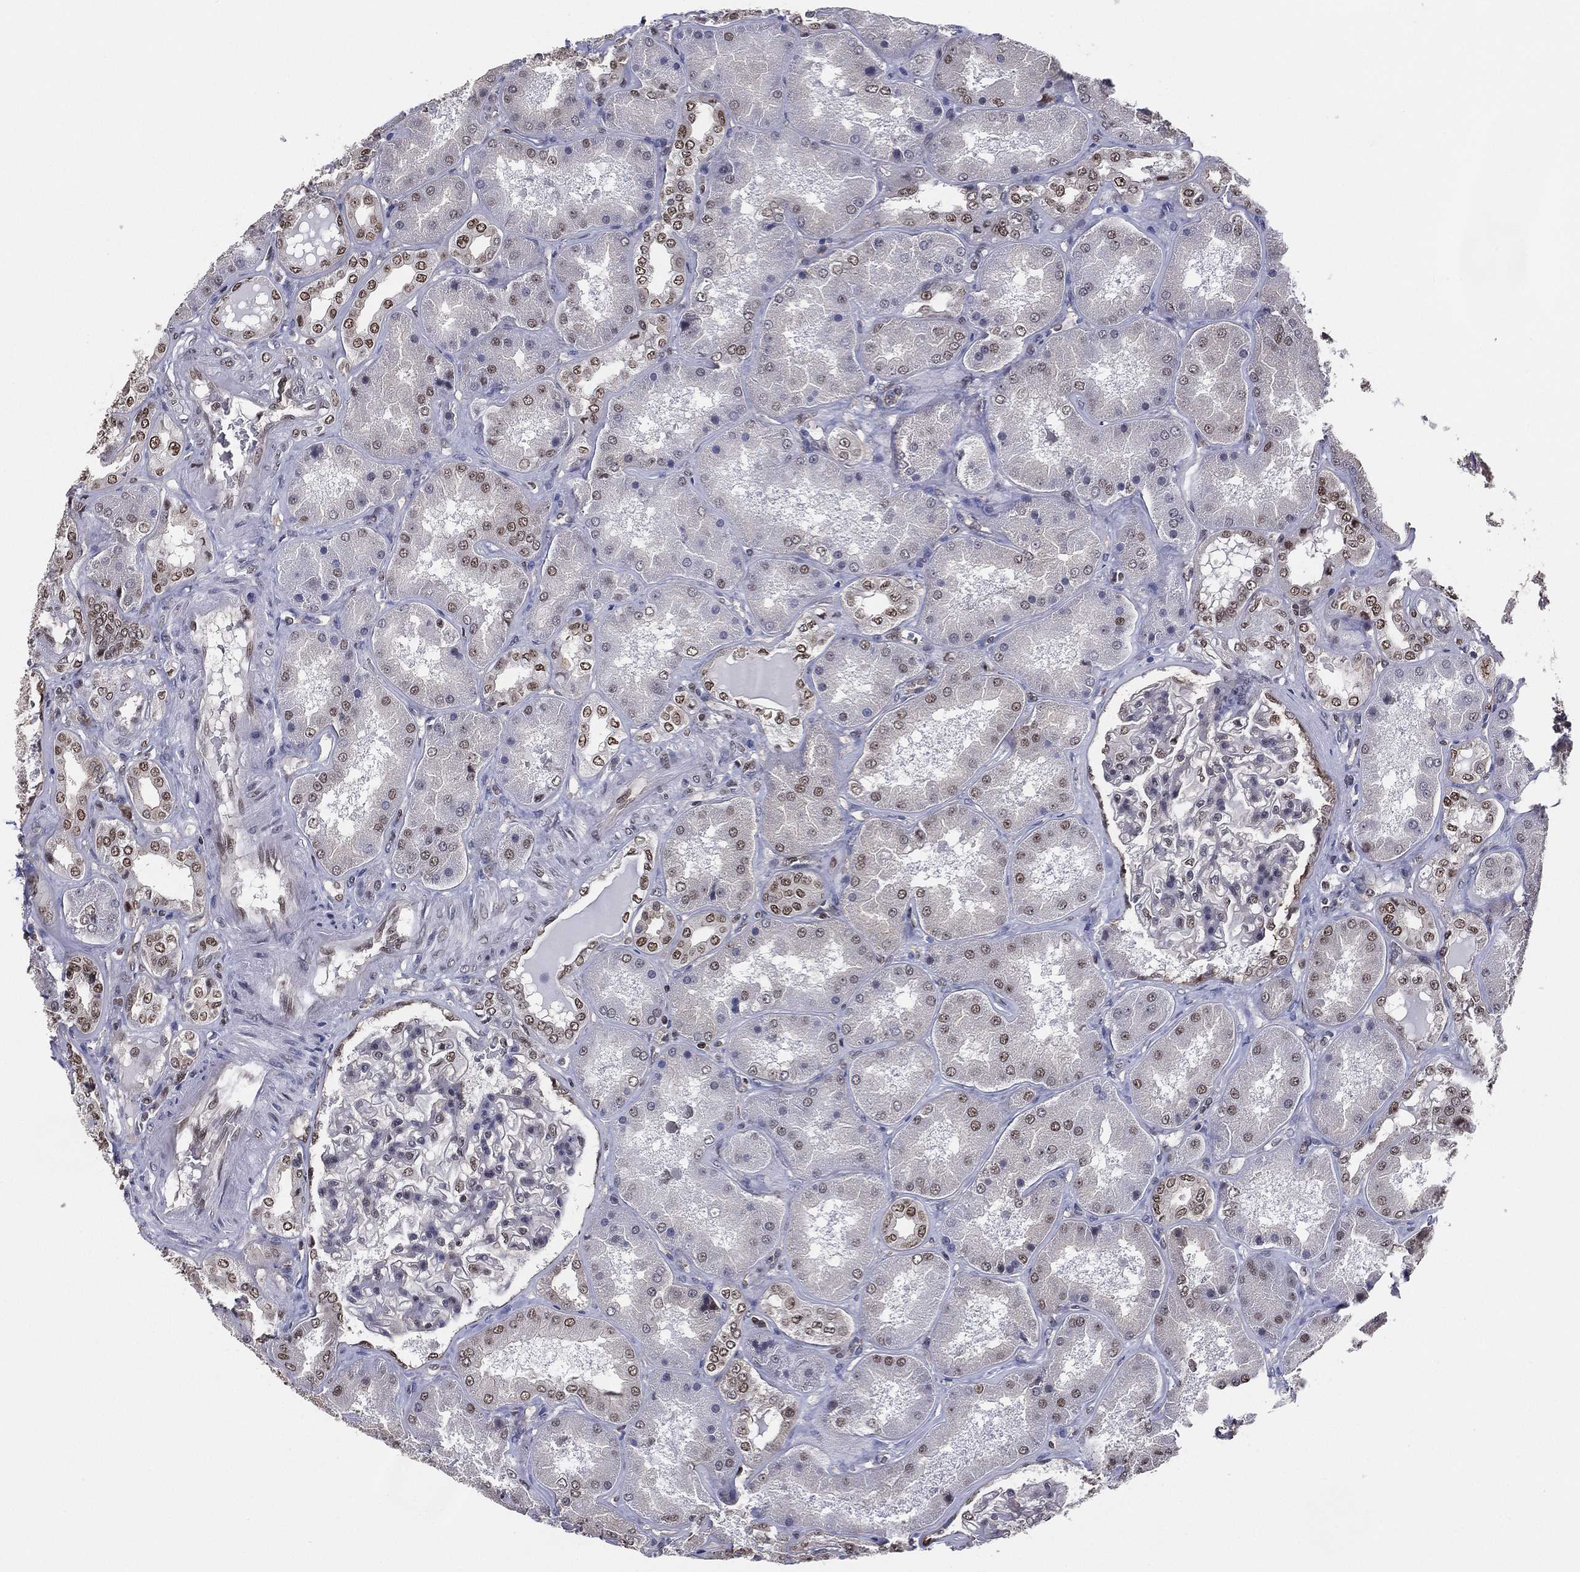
{"staining": {"intensity": "moderate", "quantity": "25%-75%", "location": "nuclear"}, "tissue": "kidney", "cell_type": "Cells in glomeruli", "image_type": "normal", "snomed": [{"axis": "morphology", "description": "Normal tissue, NOS"}, {"axis": "topography", "description": "Kidney"}], "caption": "Moderate nuclear expression for a protein is identified in about 25%-75% of cells in glomeruli of unremarkable kidney using immunohistochemistry (IHC).", "gene": "GPALPP1", "patient": {"sex": "female", "age": 56}}